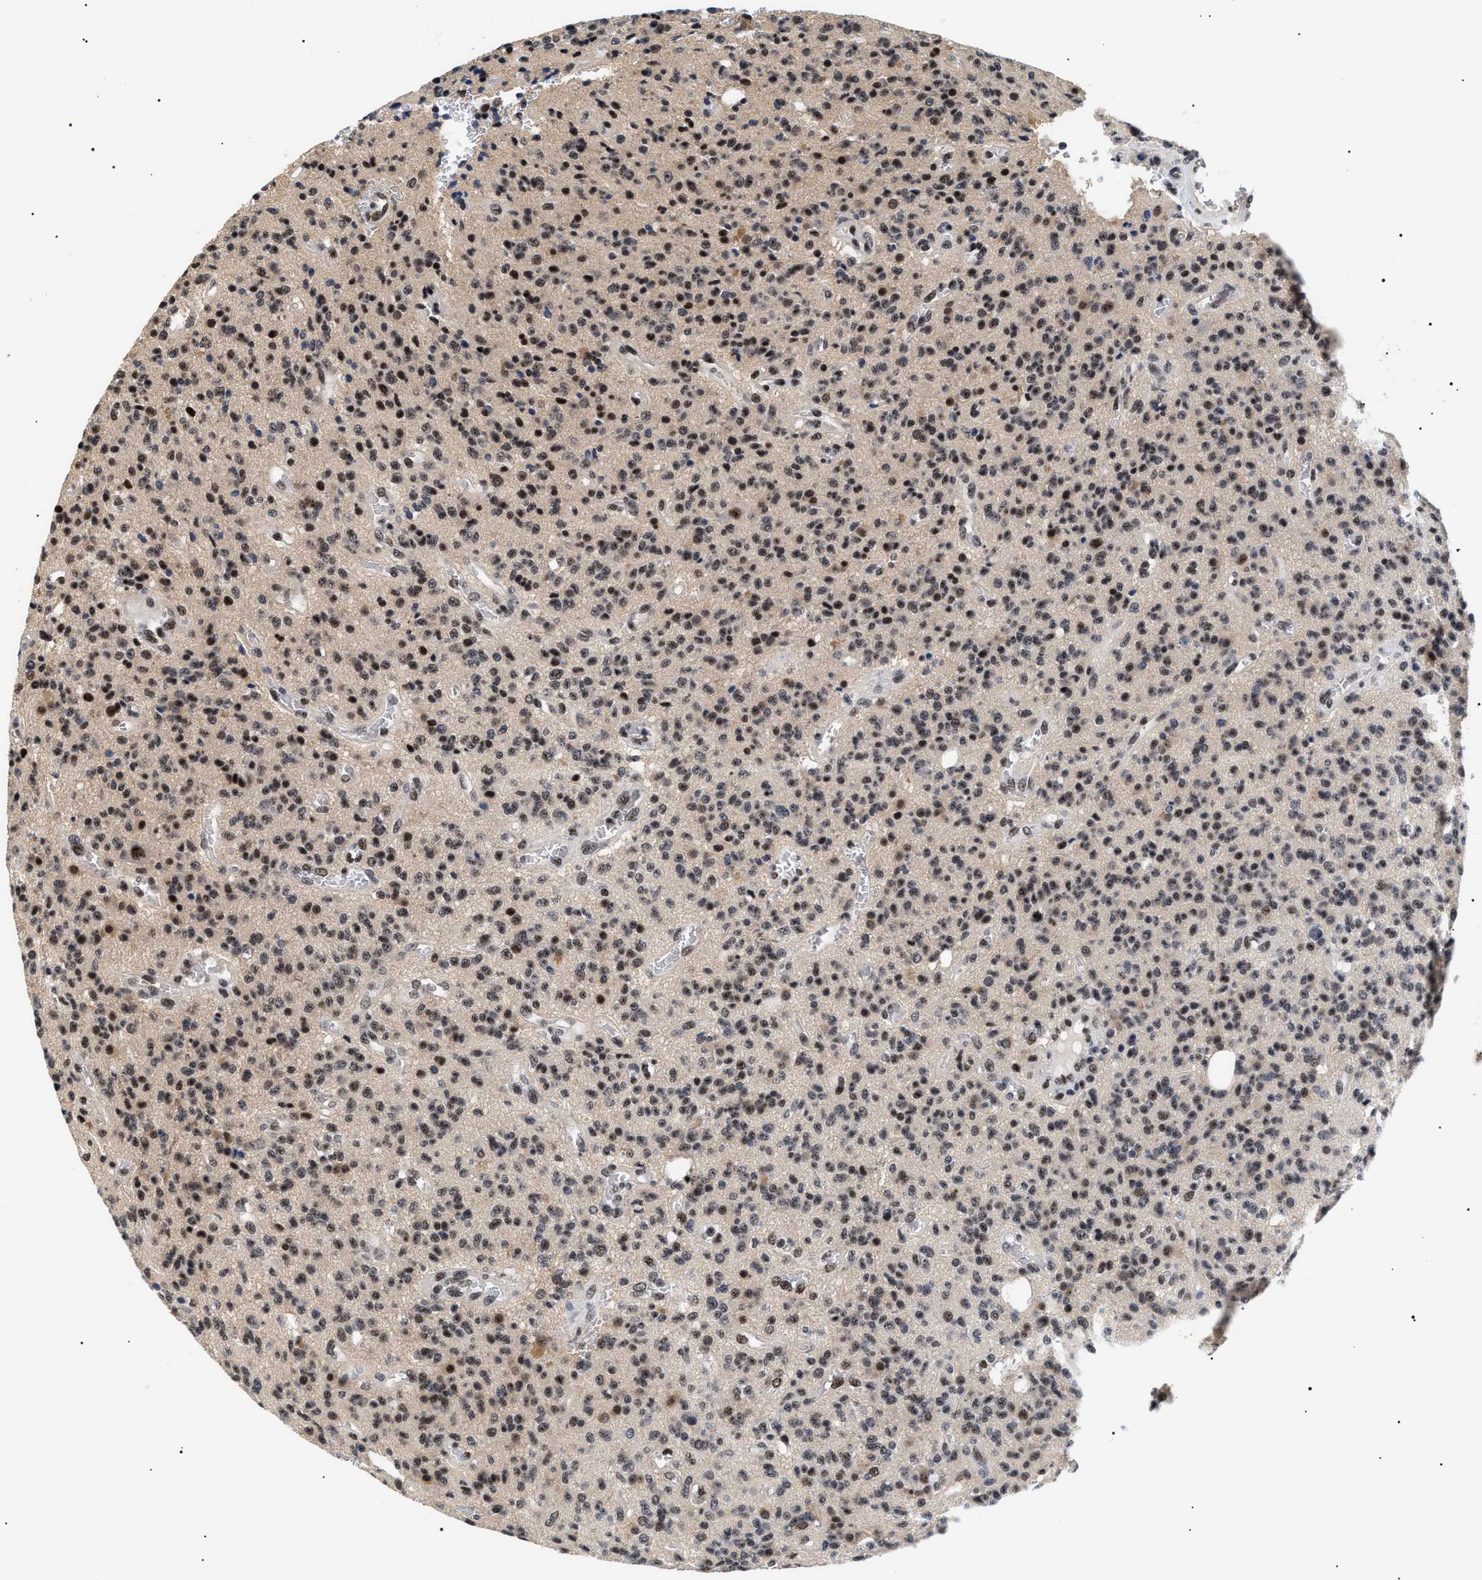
{"staining": {"intensity": "moderate", "quantity": "25%-75%", "location": "nuclear"}, "tissue": "glioma", "cell_type": "Tumor cells", "image_type": "cancer", "snomed": [{"axis": "morphology", "description": "Glioma, malignant, High grade"}, {"axis": "topography", "description": "Brain"}], "caption": "This is a photomicrograph of immunohistochemistry staining of malignant glioma (high-grade), which shows moderate staining in the nuclear of tumor cells.", "gene": "CAAP1", "patient": {"sex": "male", "age": 34}}